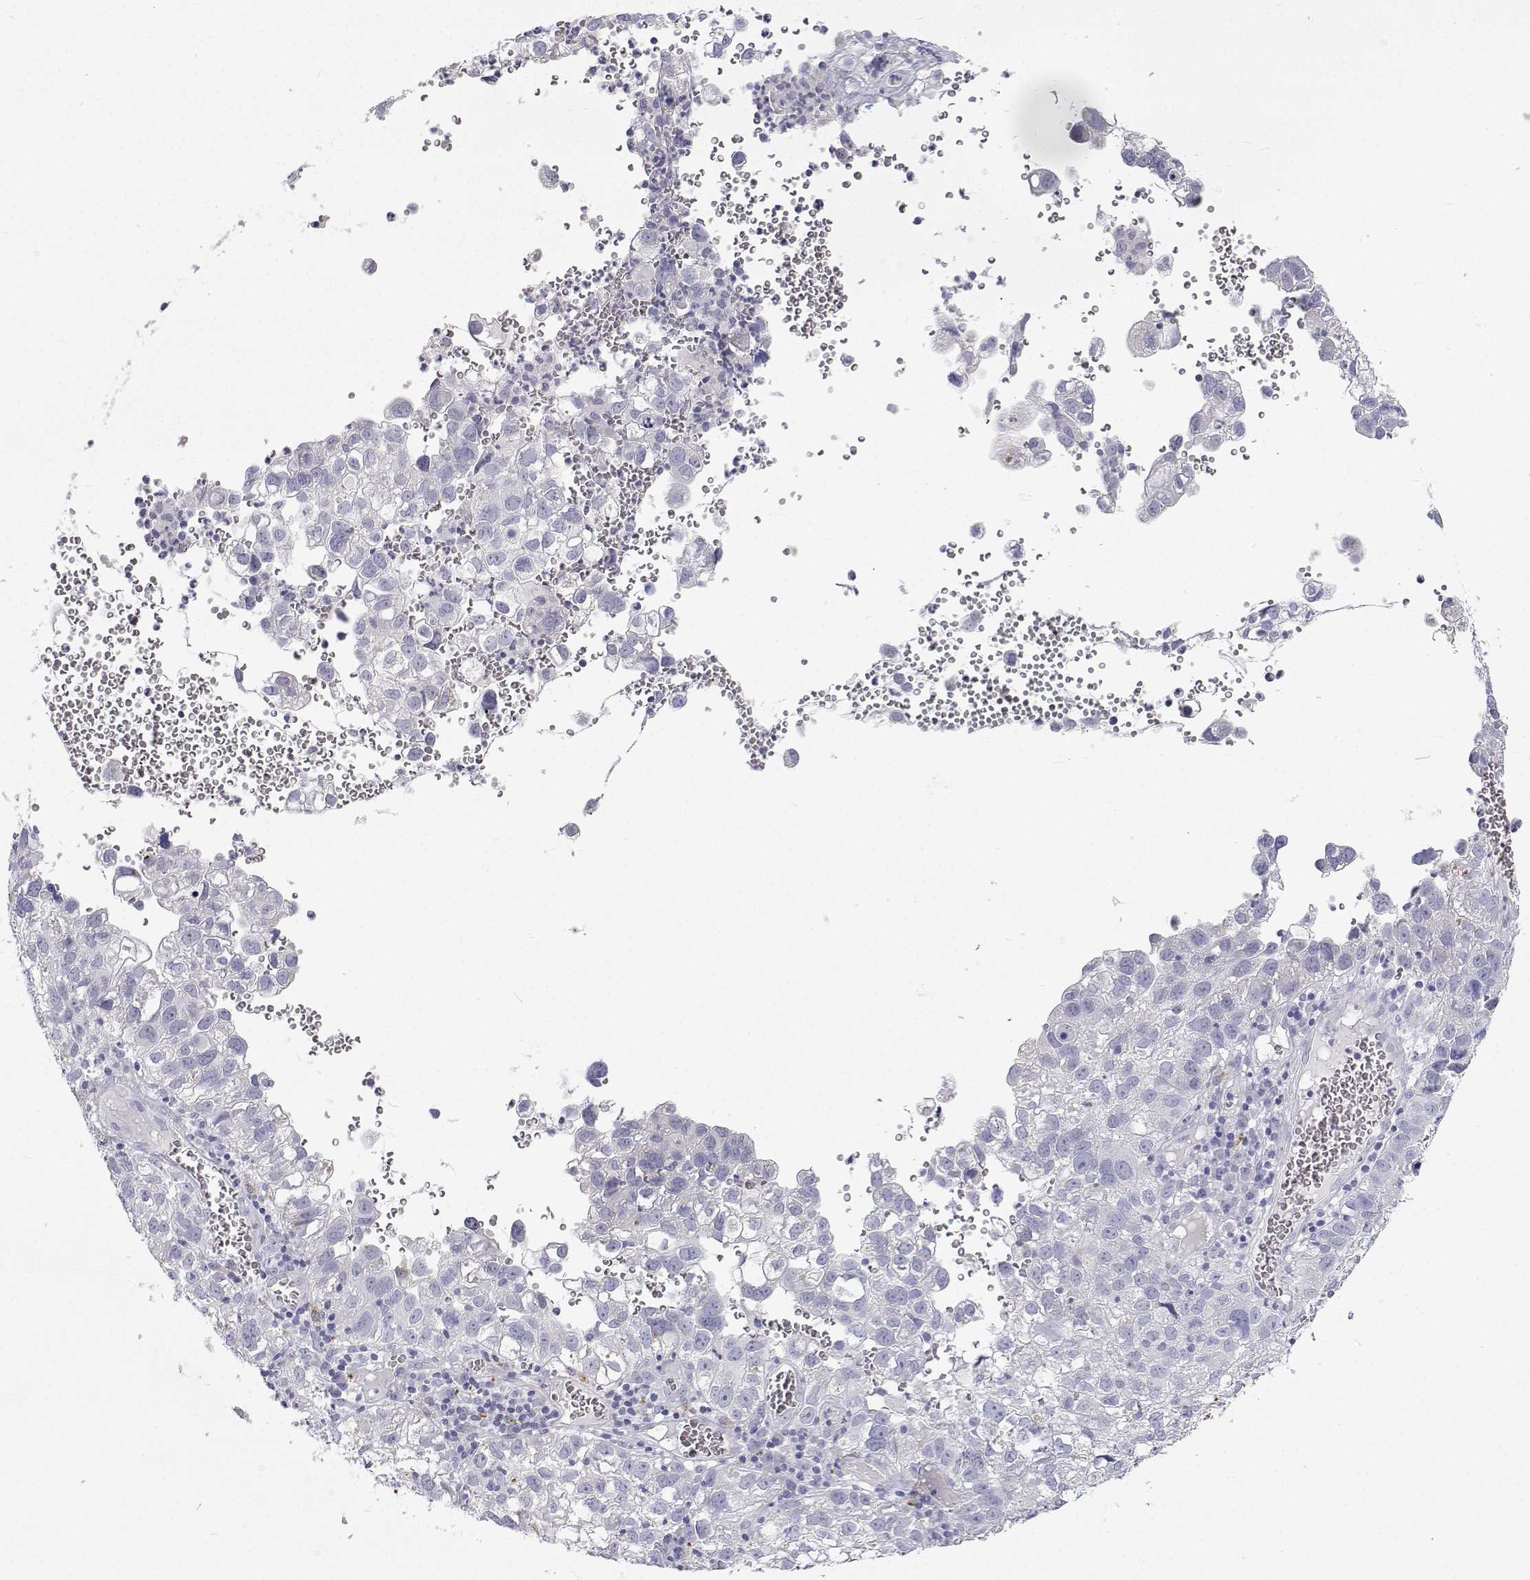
{"staining": {"intensity": "negative", "quantity": "none", "location": "none"}, "tissue": "cervical cancer", "cell_type": "Tumor cells", "image_type": "cancer", "snomed": [{"axis": "morphology", "description": "Squamous cell carcinoma, NOS"}, {"axis": "topography", "description": "Cervix"}], "caption": "Immunohistochemical staining of squamous cell carcinoma (cervical) shows no significant expression in tumor cells.", "gene": "NCR2", "patient": {"sex": "female", "age": 55}}